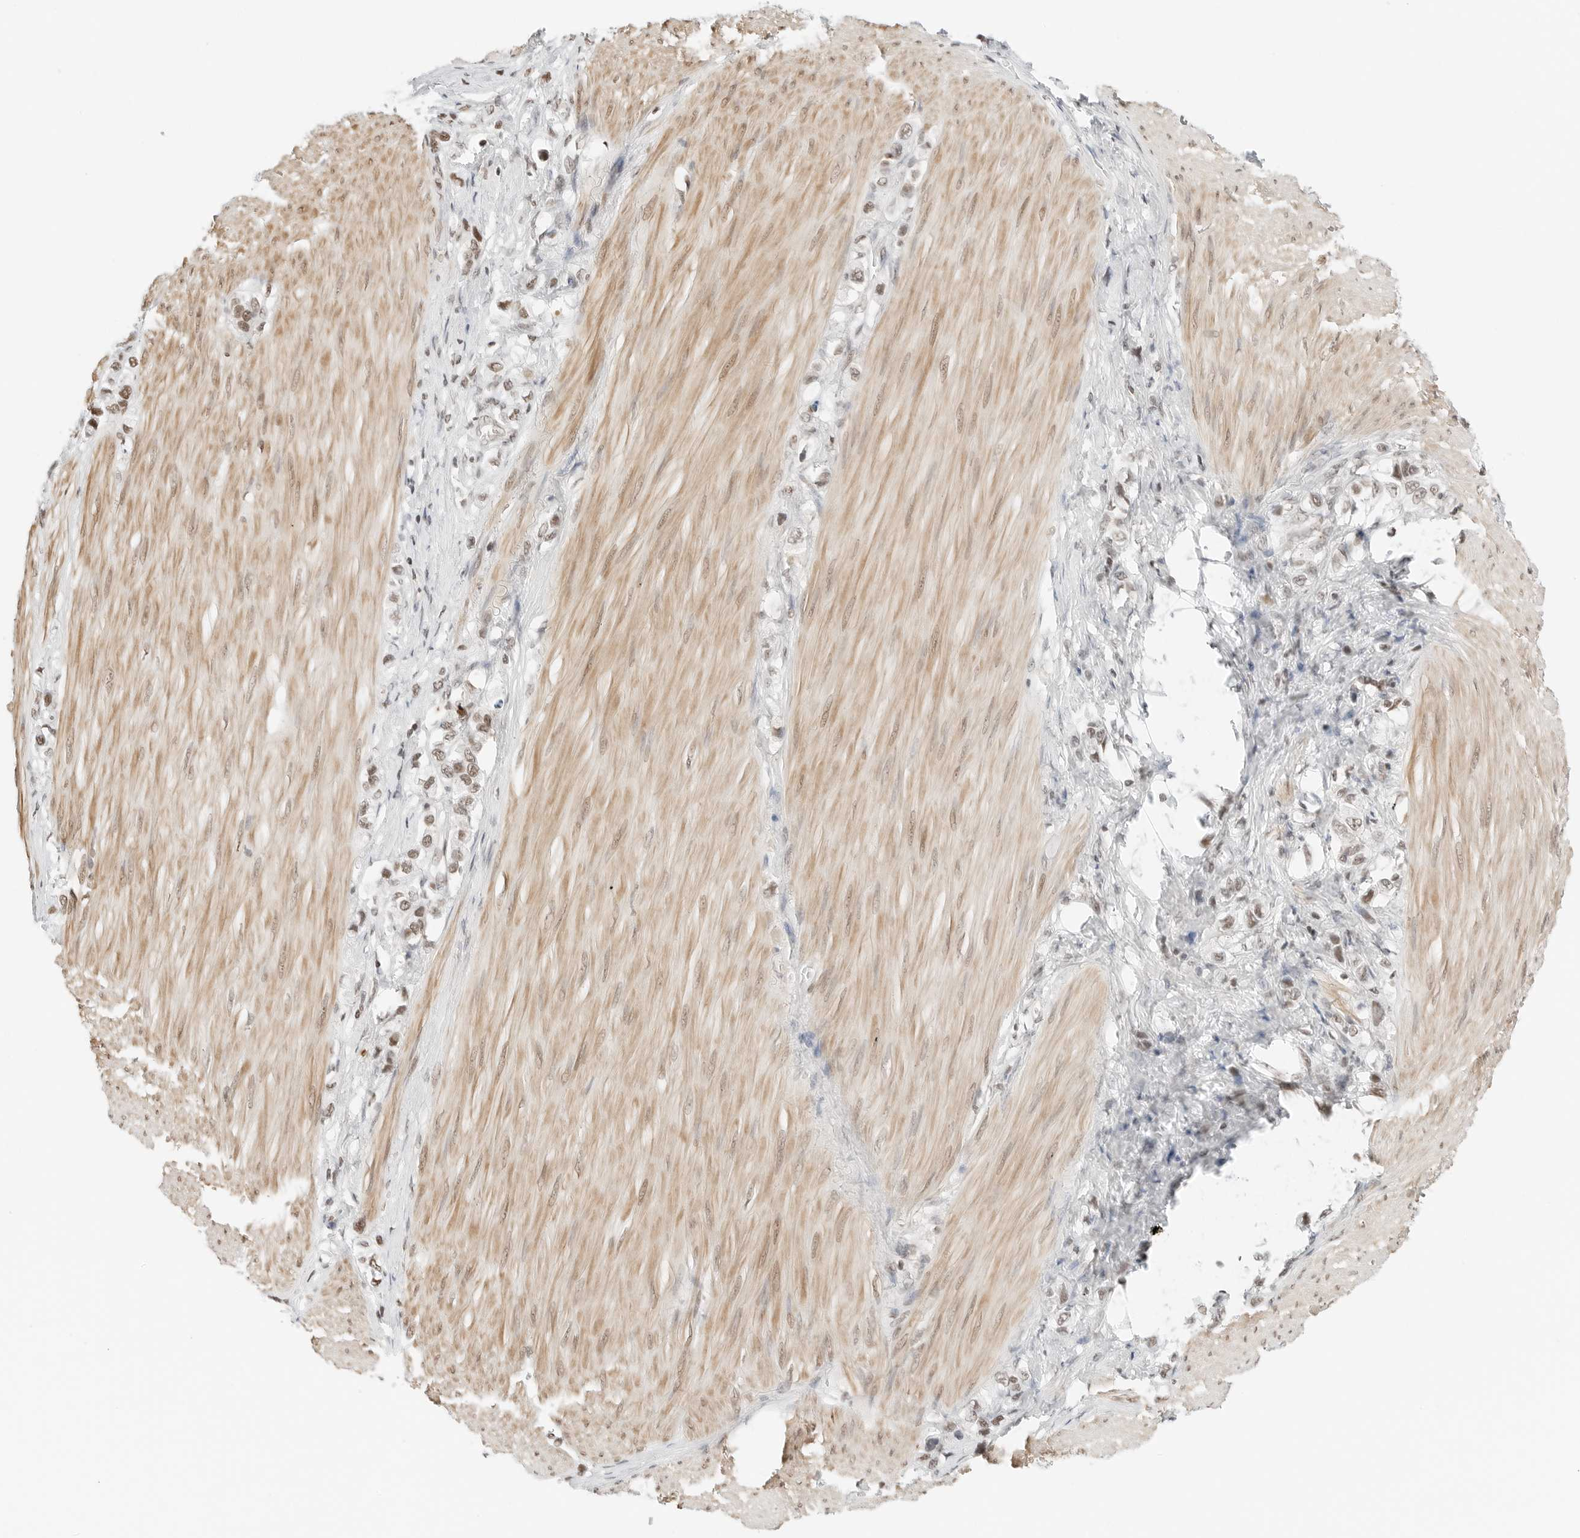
{"staining": {"intensity": "weak", "quantity": ">75%", "location": "nuclear"}, "tissue": "stomach cancer", "cell_type": "Tumor cells", "image_type": "cancer", "snomed": [{"axis": "morphology", "description": "Adenocarcinoma, NOS"}, {"axis": "topography", "description": "Stomach"}], "caption": "Weak nuclear staining is identified in approximately >75% of tumor cells in stomach cancer.", "gene": "CRTC2", "patient": {"sex": "female", "age": 65}}